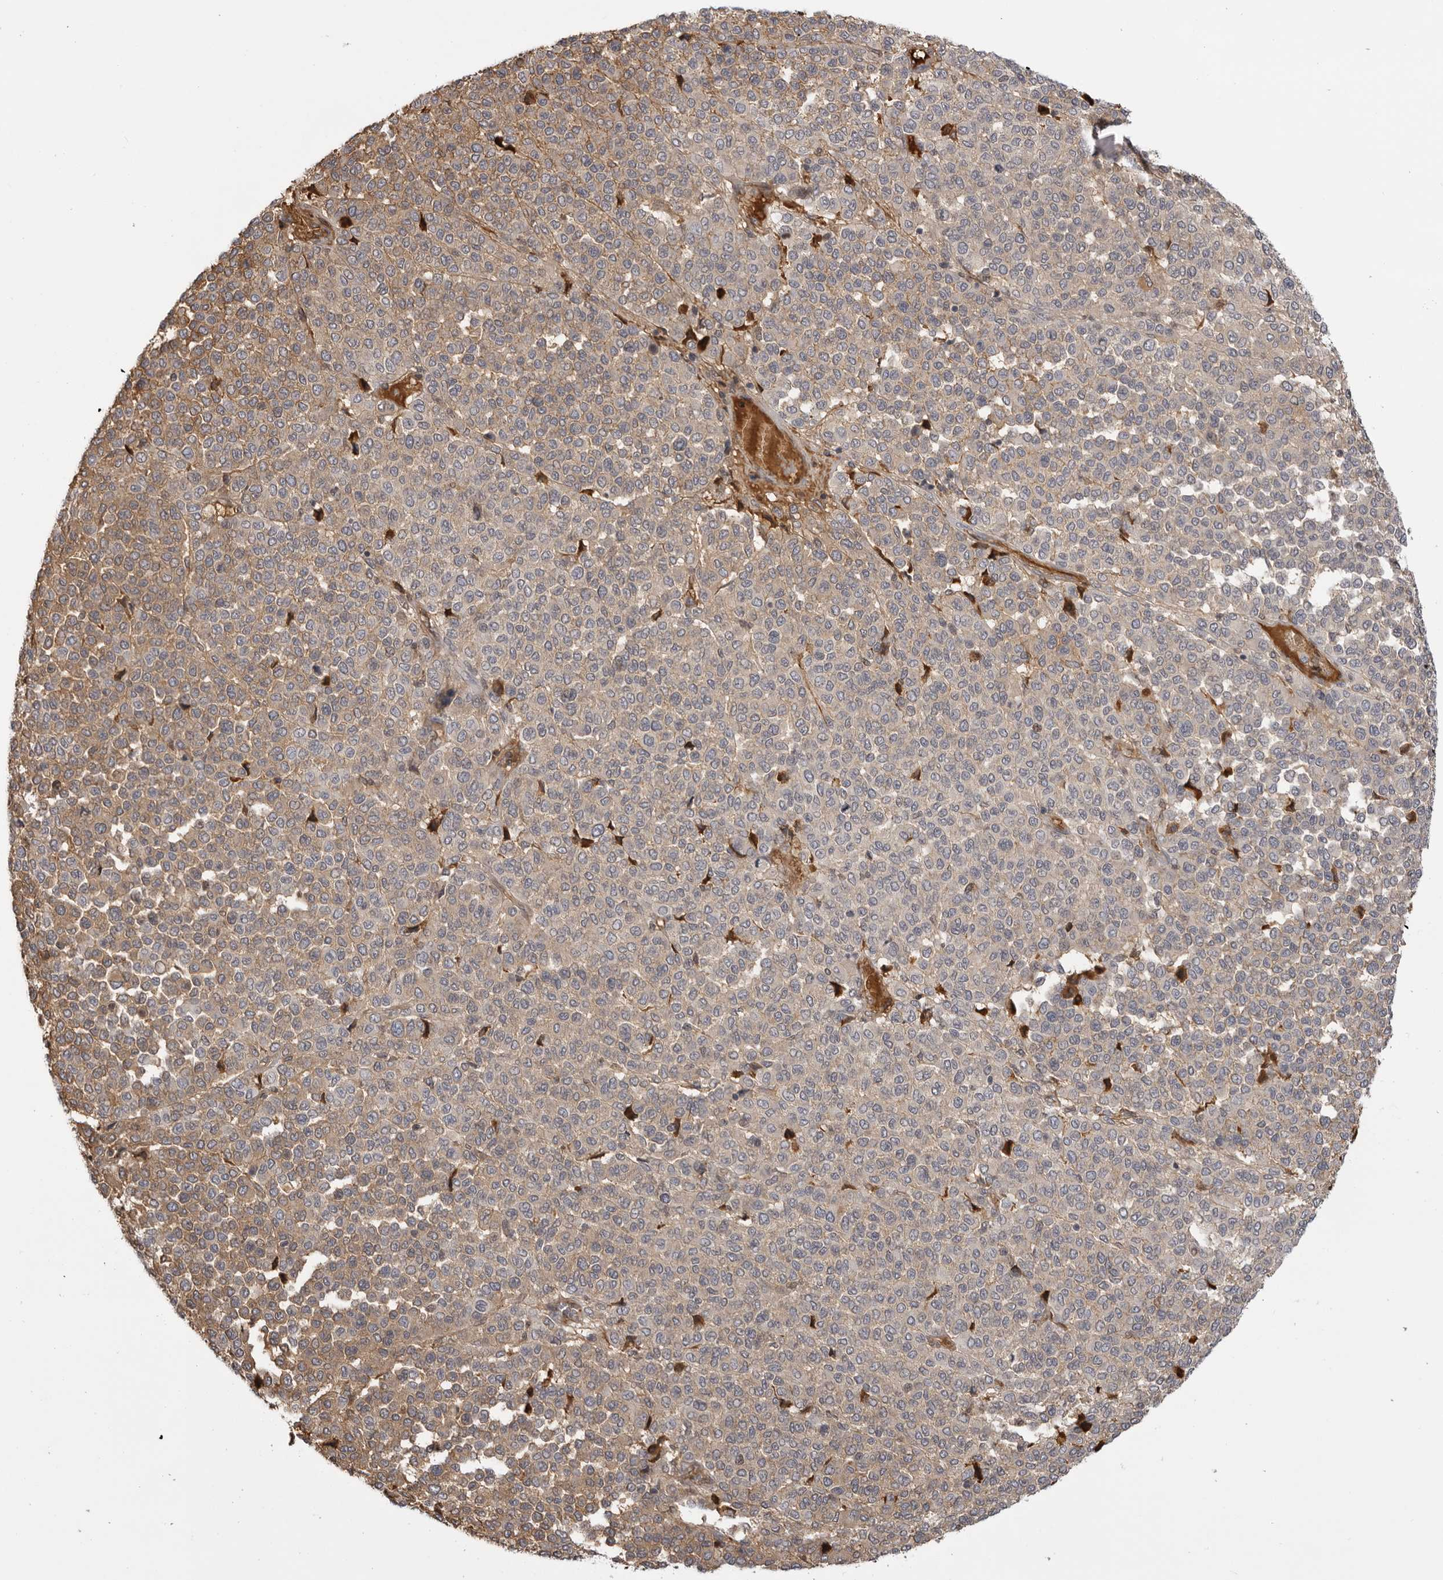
{"staining": {"intensity": "weak", "quantity": "<25%", "location": "cytoplasmic/membranous"}, "tissue": "melanoma", "cell_type": "Tumor cells", "image_type": "cancer", "snomed": [{"axis": "morphology", "description": "Malignant melanoma, Metastatic site"}, {"axis": "topography", "description": "Pancreas"}], "caption": "Tumor cells are negative for protein expression in human malignant melanoma (metastatic site).", "gene": "PLEKHF2", "patient": {"sex": "female", "age": 30}}